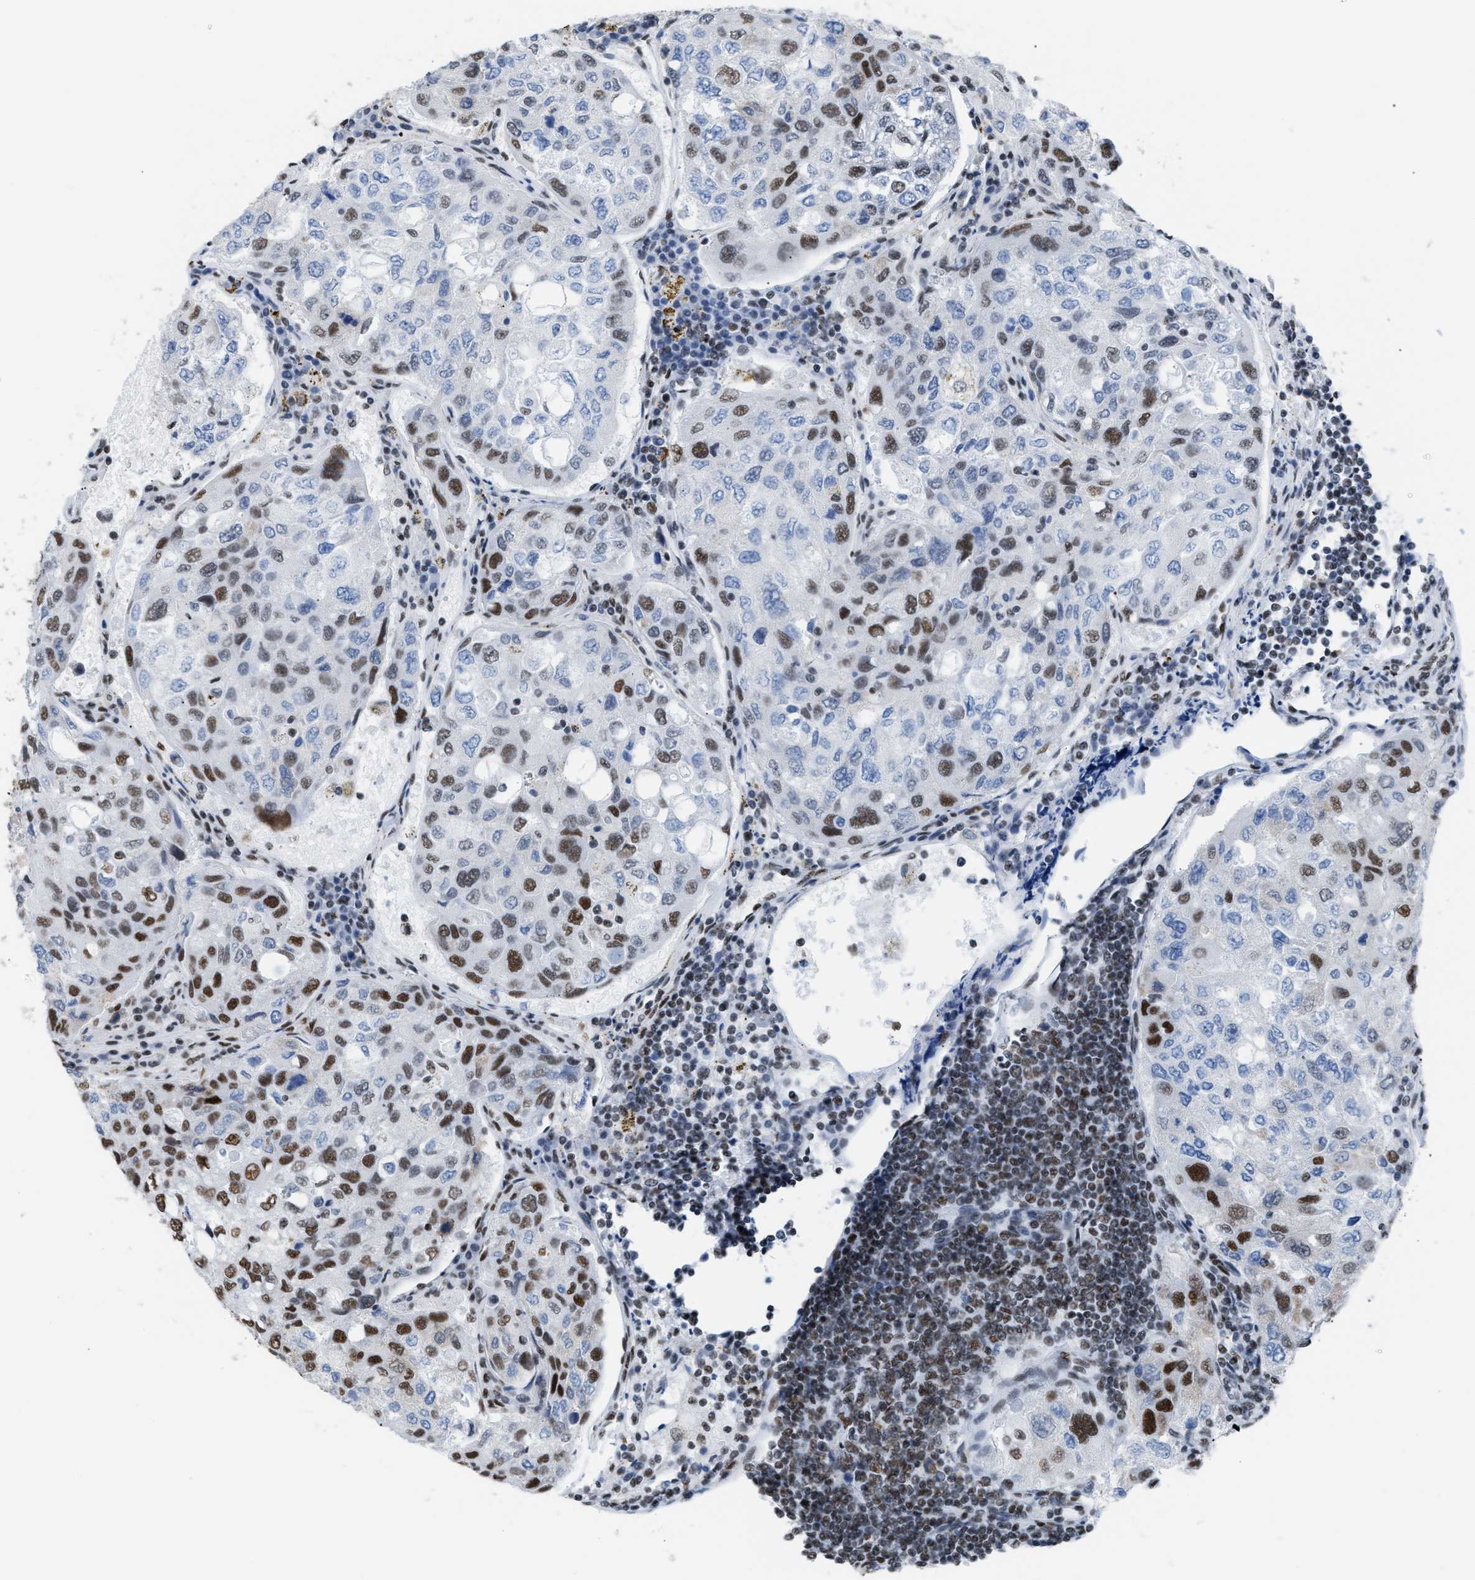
{"staining": {"intensity": "moderate", "quantity": "25%-75%", "location": "nuclear"}, "tissue": "urothelial cancer", "cell_type": "Tumor cells", "image_type": "cancer", "snomed": [{"axis": "morphology", "description": "Urothelial carcinoma, High grade"}, {"axis": "topography", "description": "Lymph node"}, {"axis": "topography", "description": "Urinary bladder"}], "caption": "Approximately 25%-75% of tumor cells in human high-grade urothelial carcinoma show moderate nuclear protein positivity as visualized by brown immunohistochemical staining.", "gene": "CCAR2", "patient": {"sex": "male", "age": 51}}